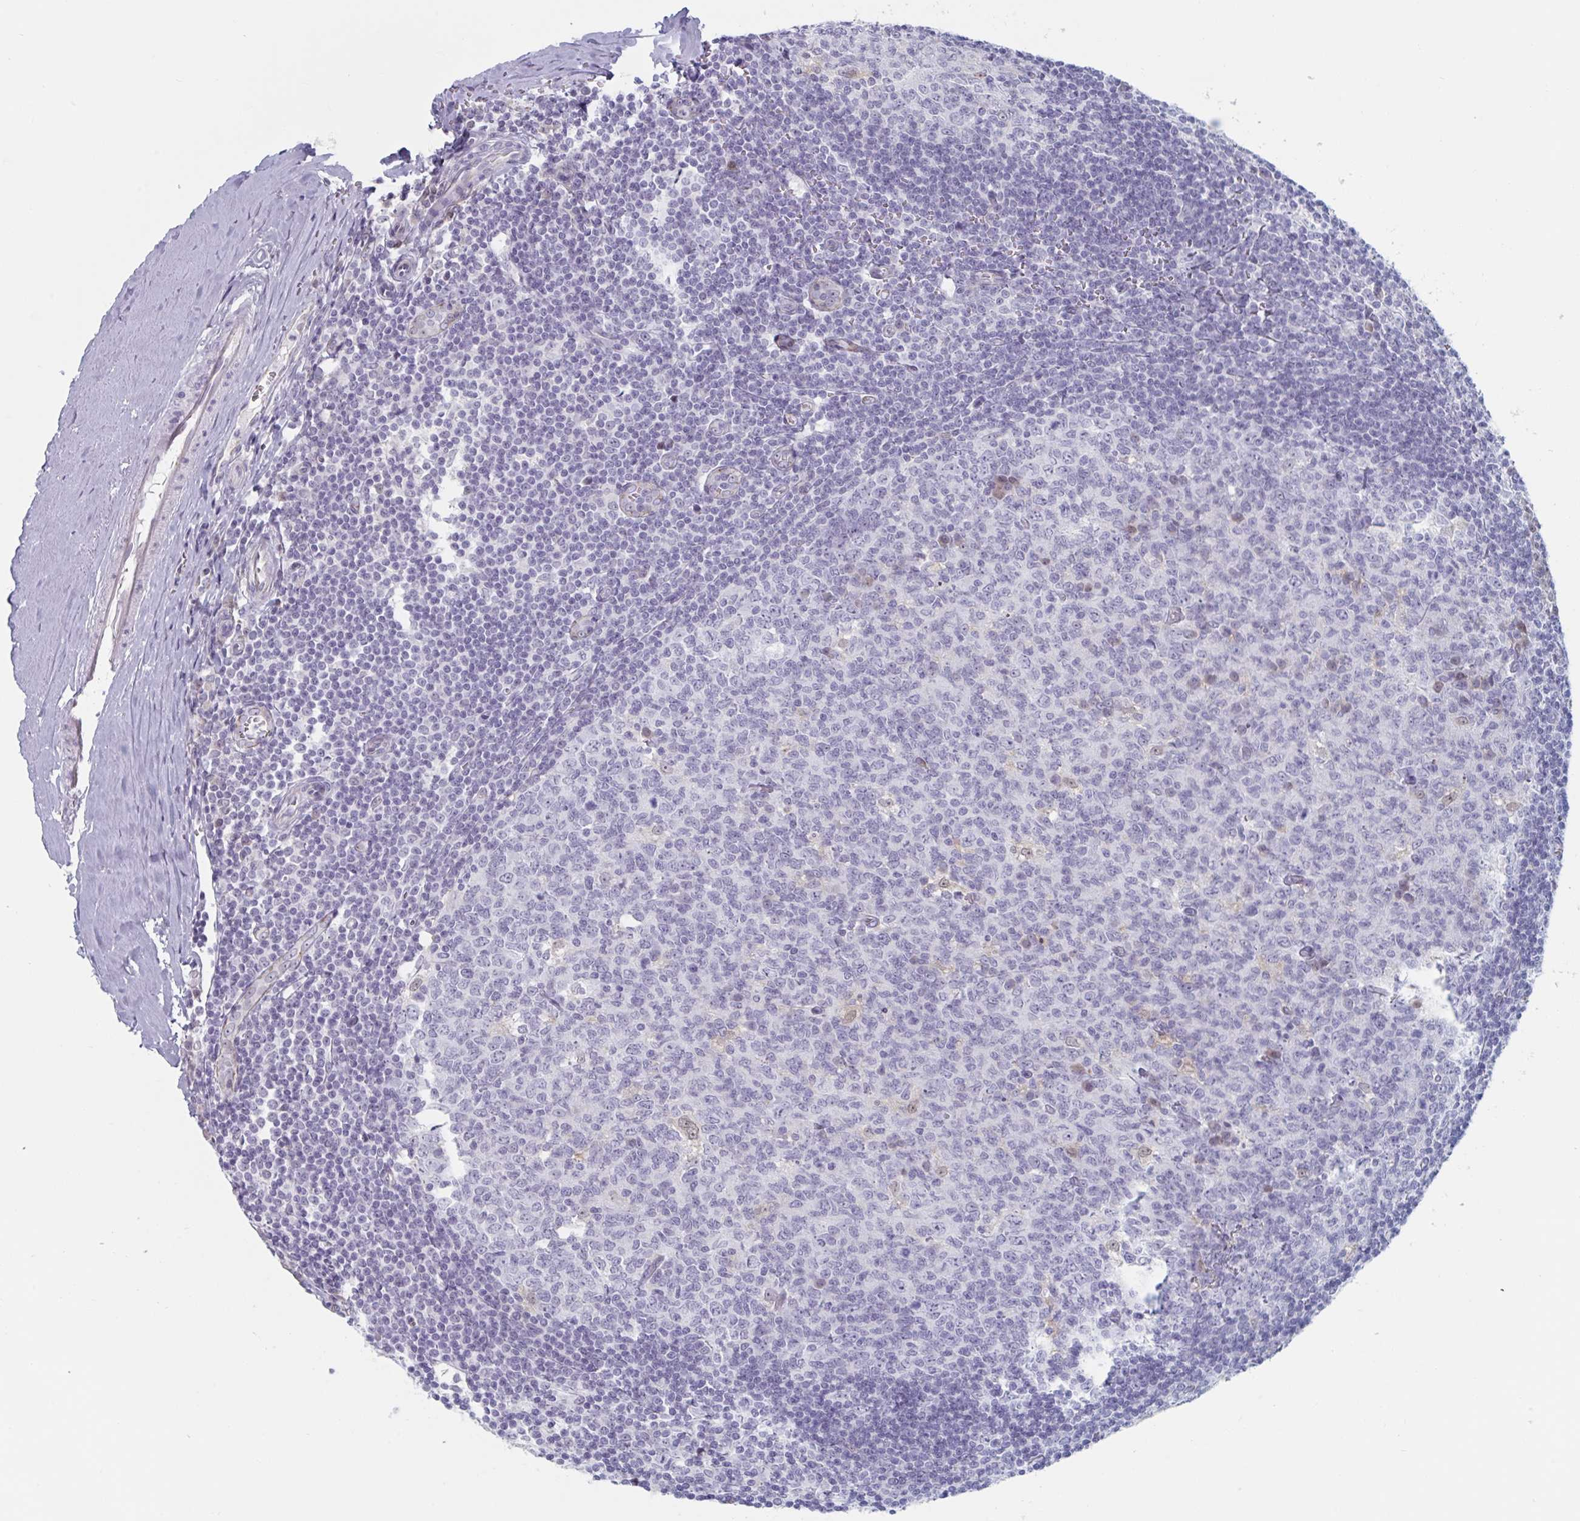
{"staining": {"intensity": "negative", "quantity": "none", "location": "none"}, "tissue": "tonsil", "cell_type": "Germinal center cells", "image_type": "normal", "snomed": [{"axis": "morphology", "description": "Normal tissue, NOS"}, {"axis": "topography", "description": "Tonsil"}], "caption": "This is an IHC photomicrograph of normal tonsil. There is no expression in germinal center cells.", "gene": "FOXA1", "patient": {"sex": "male", "age": 27}}